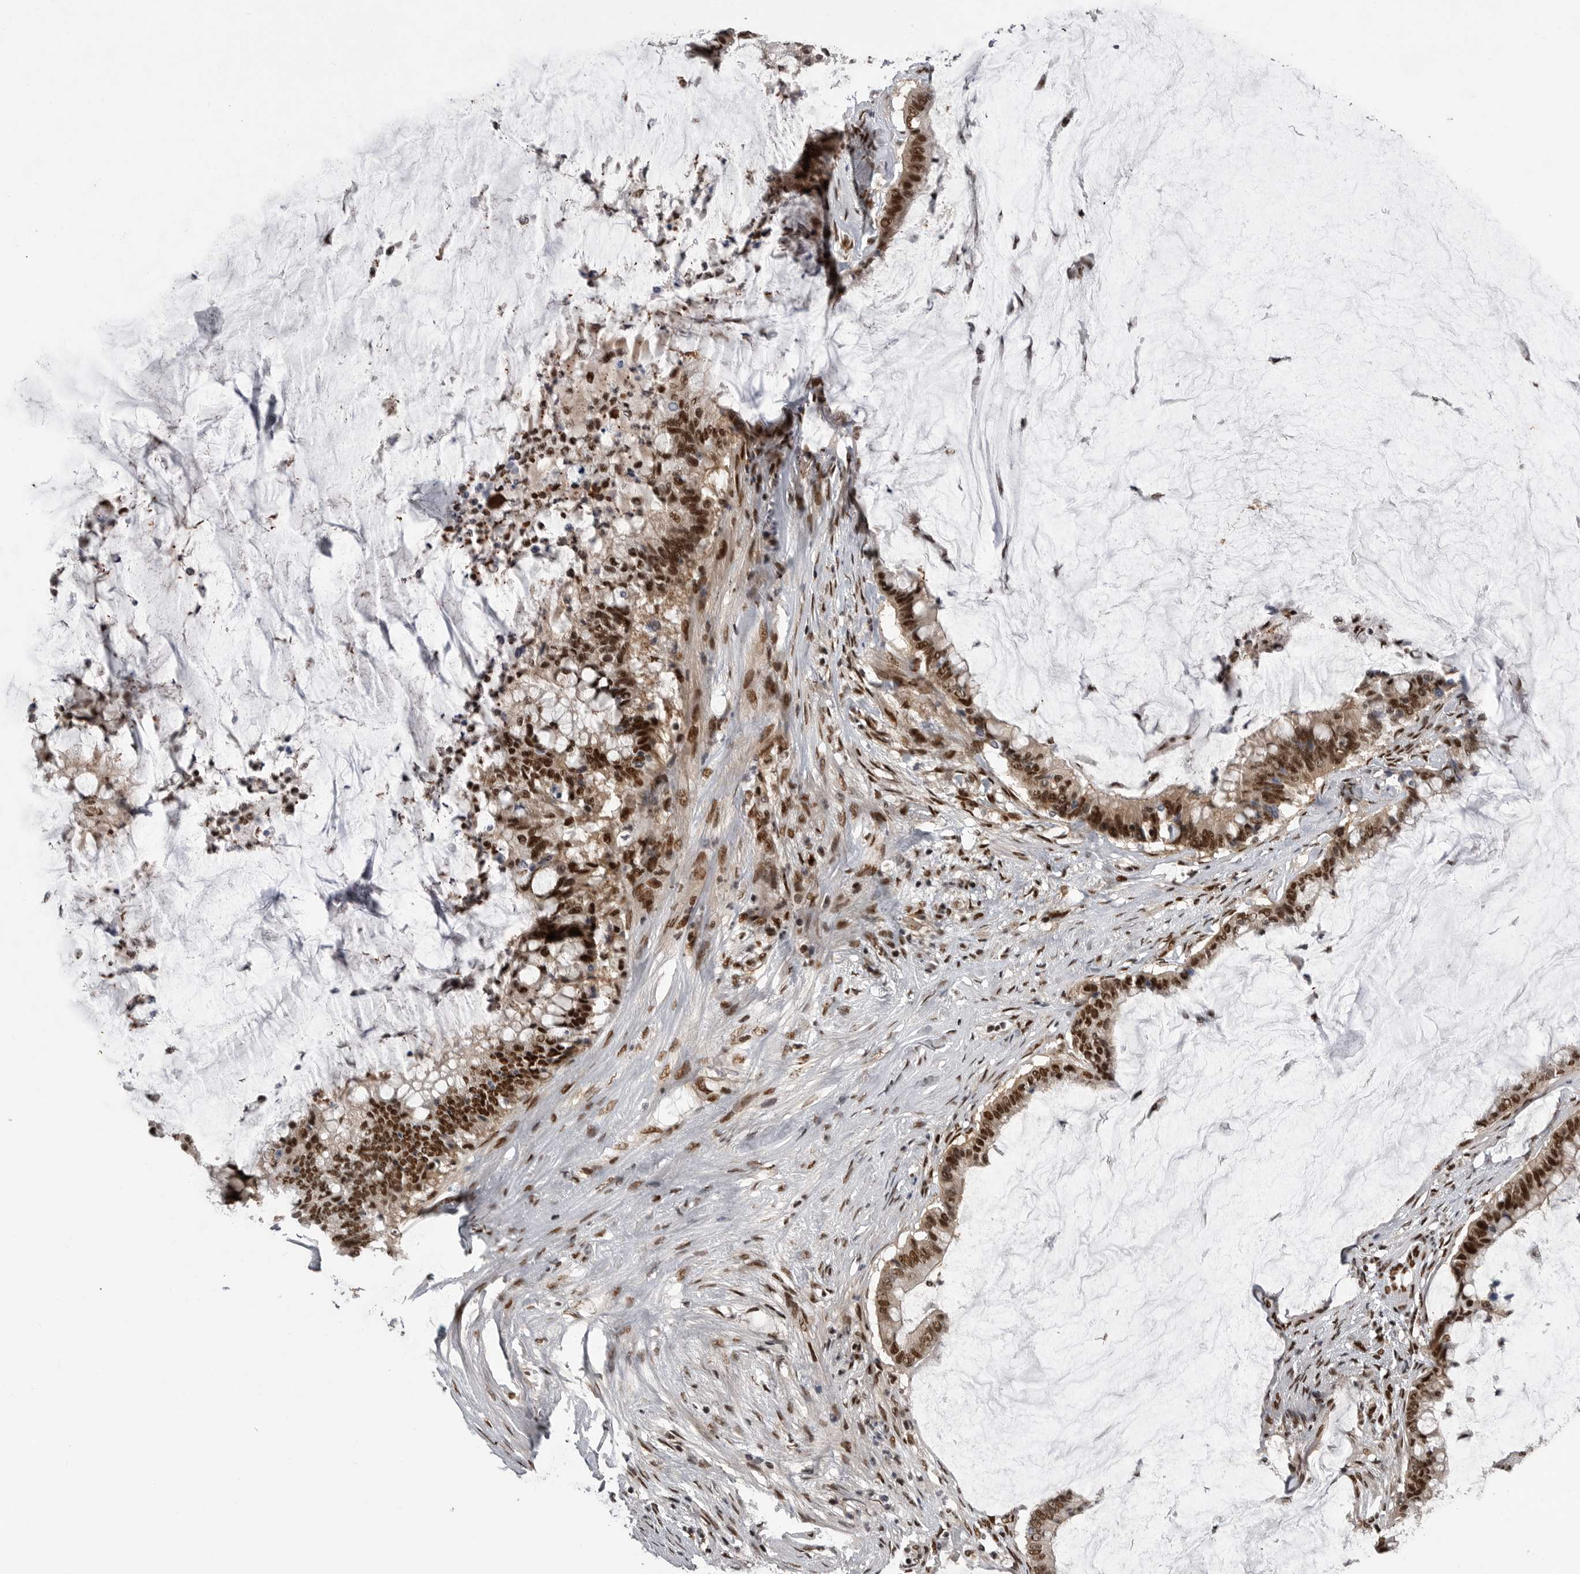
{"staining": {"intensity": "strong", "quantity": ">75%", "location": "cytoplasmic/membranous,nuclear"}, "tissue": "pancreatic cancer", "cell_type": "Tumor cells", "image_type": "cancer", "snomed": [{"axis": "morphology", "description": "Adenocarcinoma, NOS"}, {"axis": "topography", "description": "Pancreas"}], "caption": "Immunohistochemistry (IHC) histopathology image of pancreatic cancer stained for a protein (brown), which shows high levels of strong cytoplasmic/membranous and nuclear staining in approximately >75% of tumor cells.", "gene": "PPP1R8", "patient": {"sex": "male", "age": 41}}